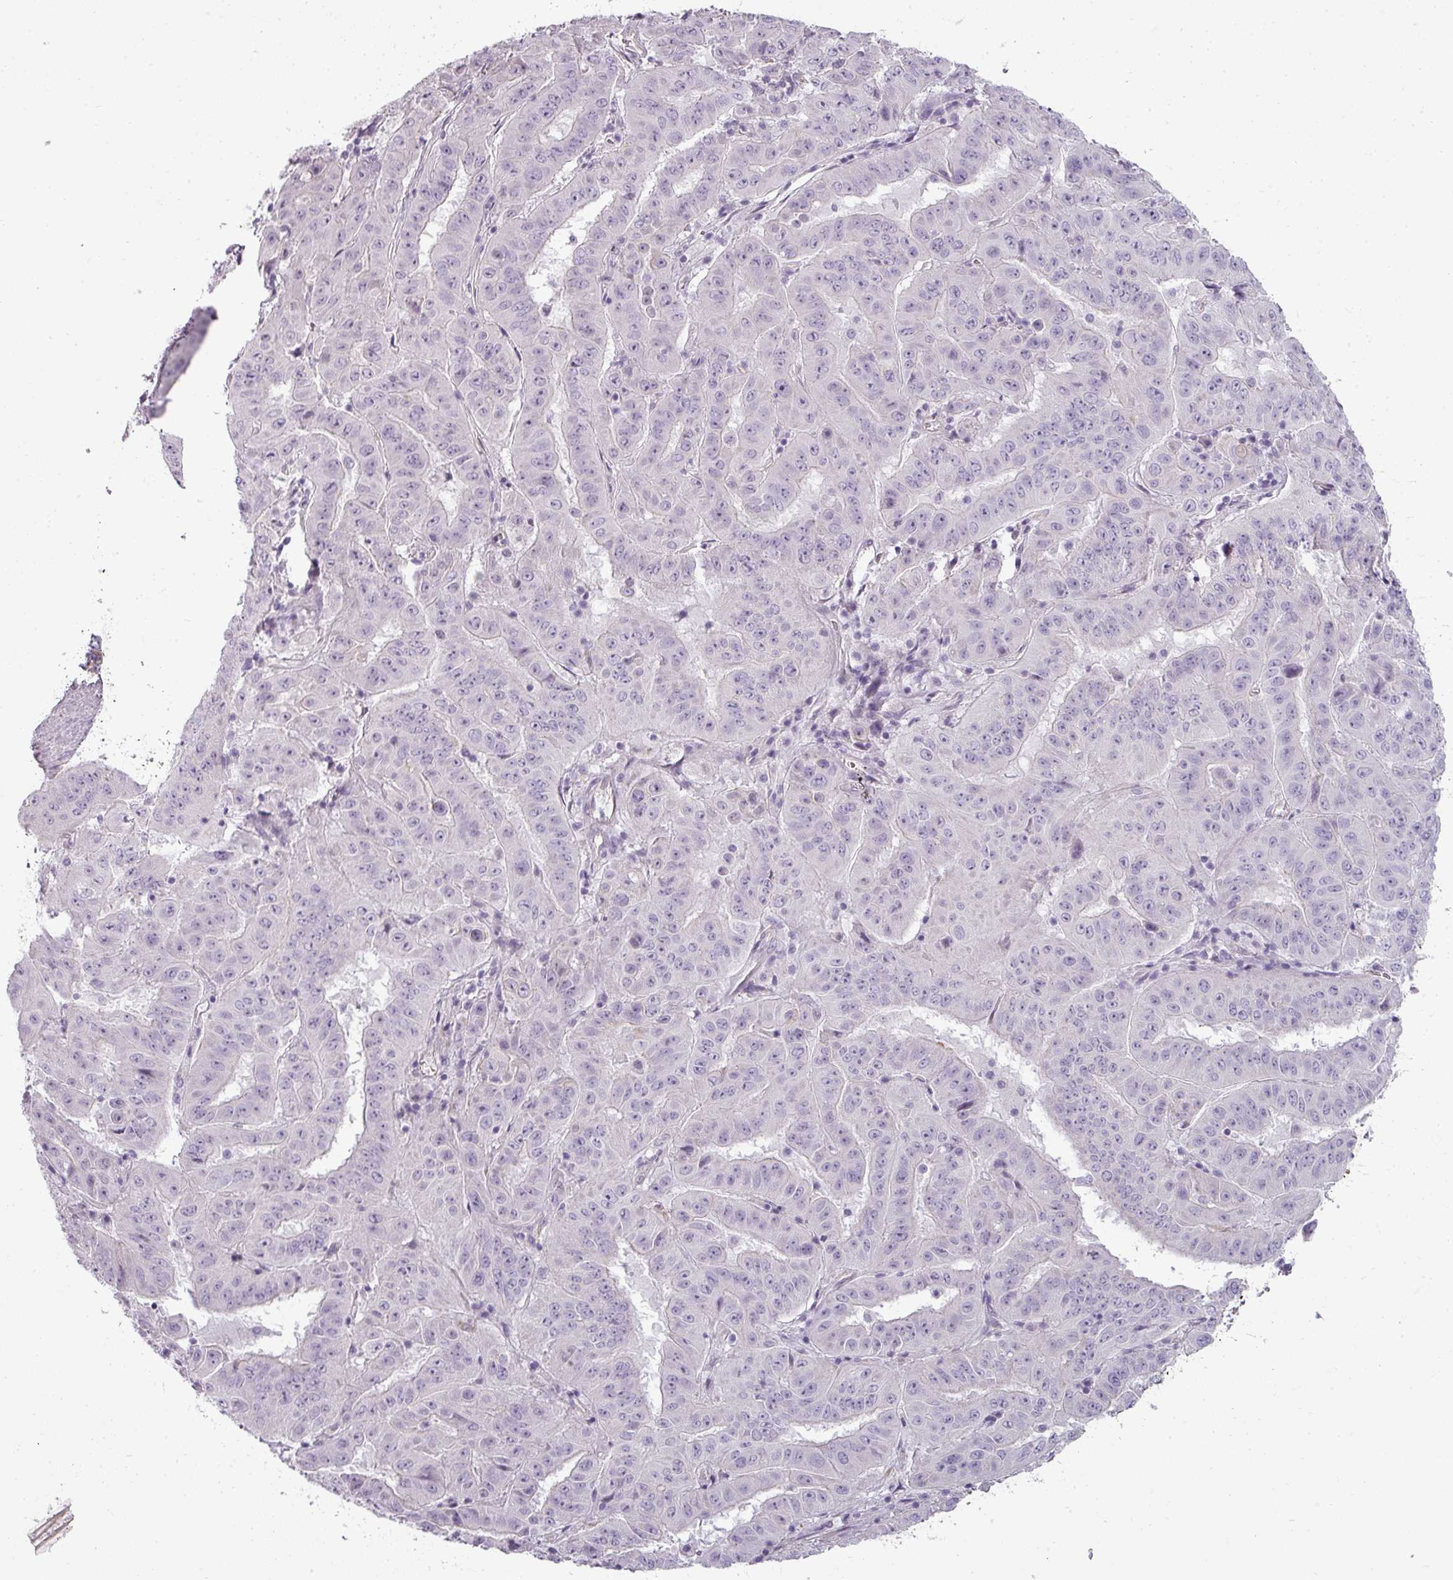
{"staining": {"intensity": "negative", "quantity": "none", "location": "none"}, "tissue": "pancreatic cancer", "cell_type": "Tumor cells", "image_type": "cancer", "snomed": [{"axis": "morphology", "description": "Adenocarcinoma, NOS"}, {"axis": "topography", "description": "Pancreas"}], "caption": "Immunohistochemistry of adenocarcinoma (pancreatic) displays no staining in tumor cells. (DAB (3,3'-diaminobenzidine) immunohistochemistry visualized using brightfield microscopy, high magnification).", "gene": "ASB1", "patient": {"sex": "male", "age": 63}}